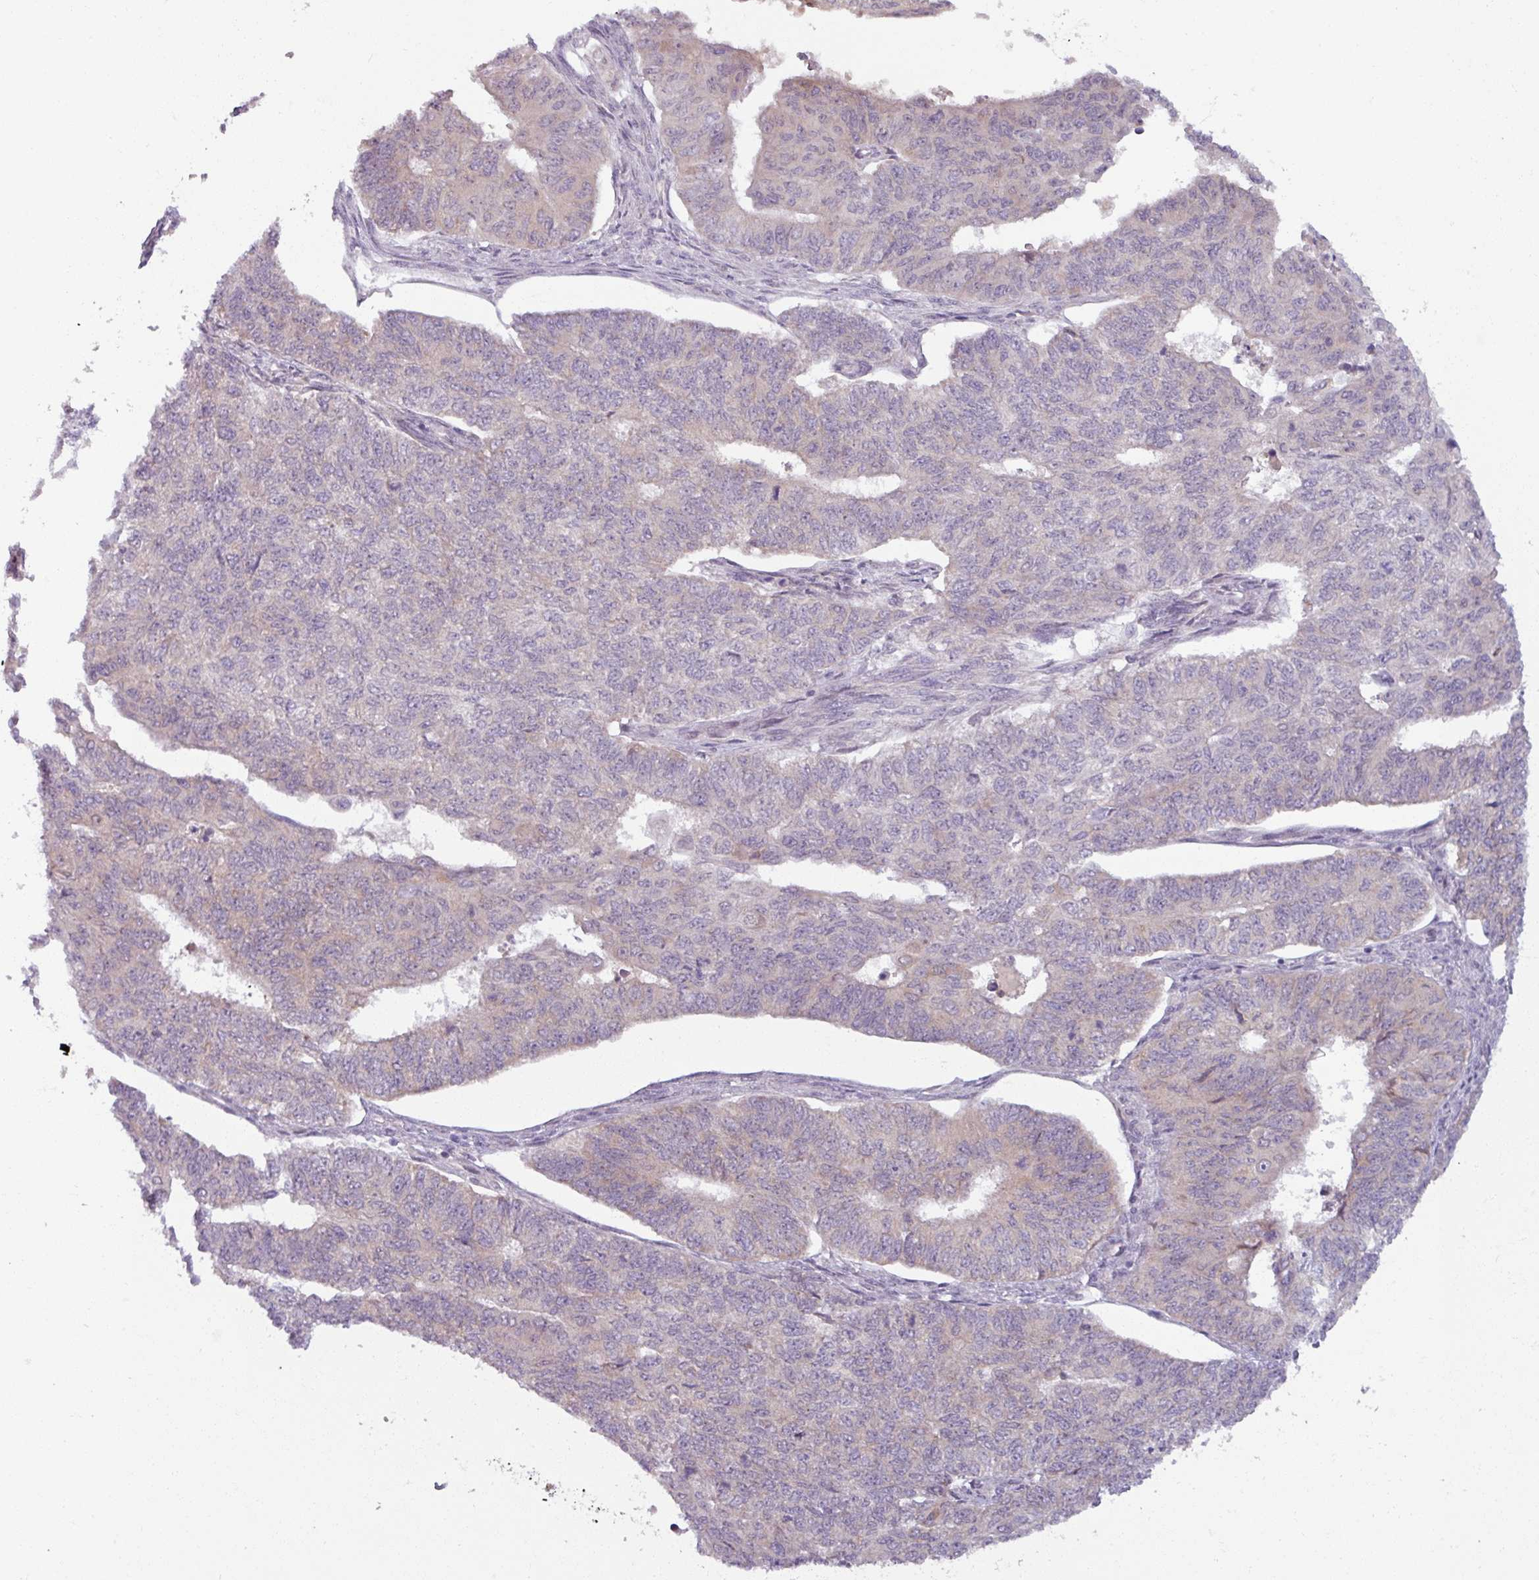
{"staining": {"intensity": "negative", "quantity": "none", "location": "none"}, "tissue": "endometrial cancer", "cell_type": "Tumor cells", "image_type": "cancer", "snomed": [{"axis": "morphology", "description": "Adenocarcinoma, NOS"}, {"axis": "topography", "description": "Endometrium"}], "caption": "Endometrial adenocarcinoma was stained to show a protein in brown. There is no significant staining in tumor cells.", "gene": "OGFOD3", "patient": {"sex": "female", "age": 32}}